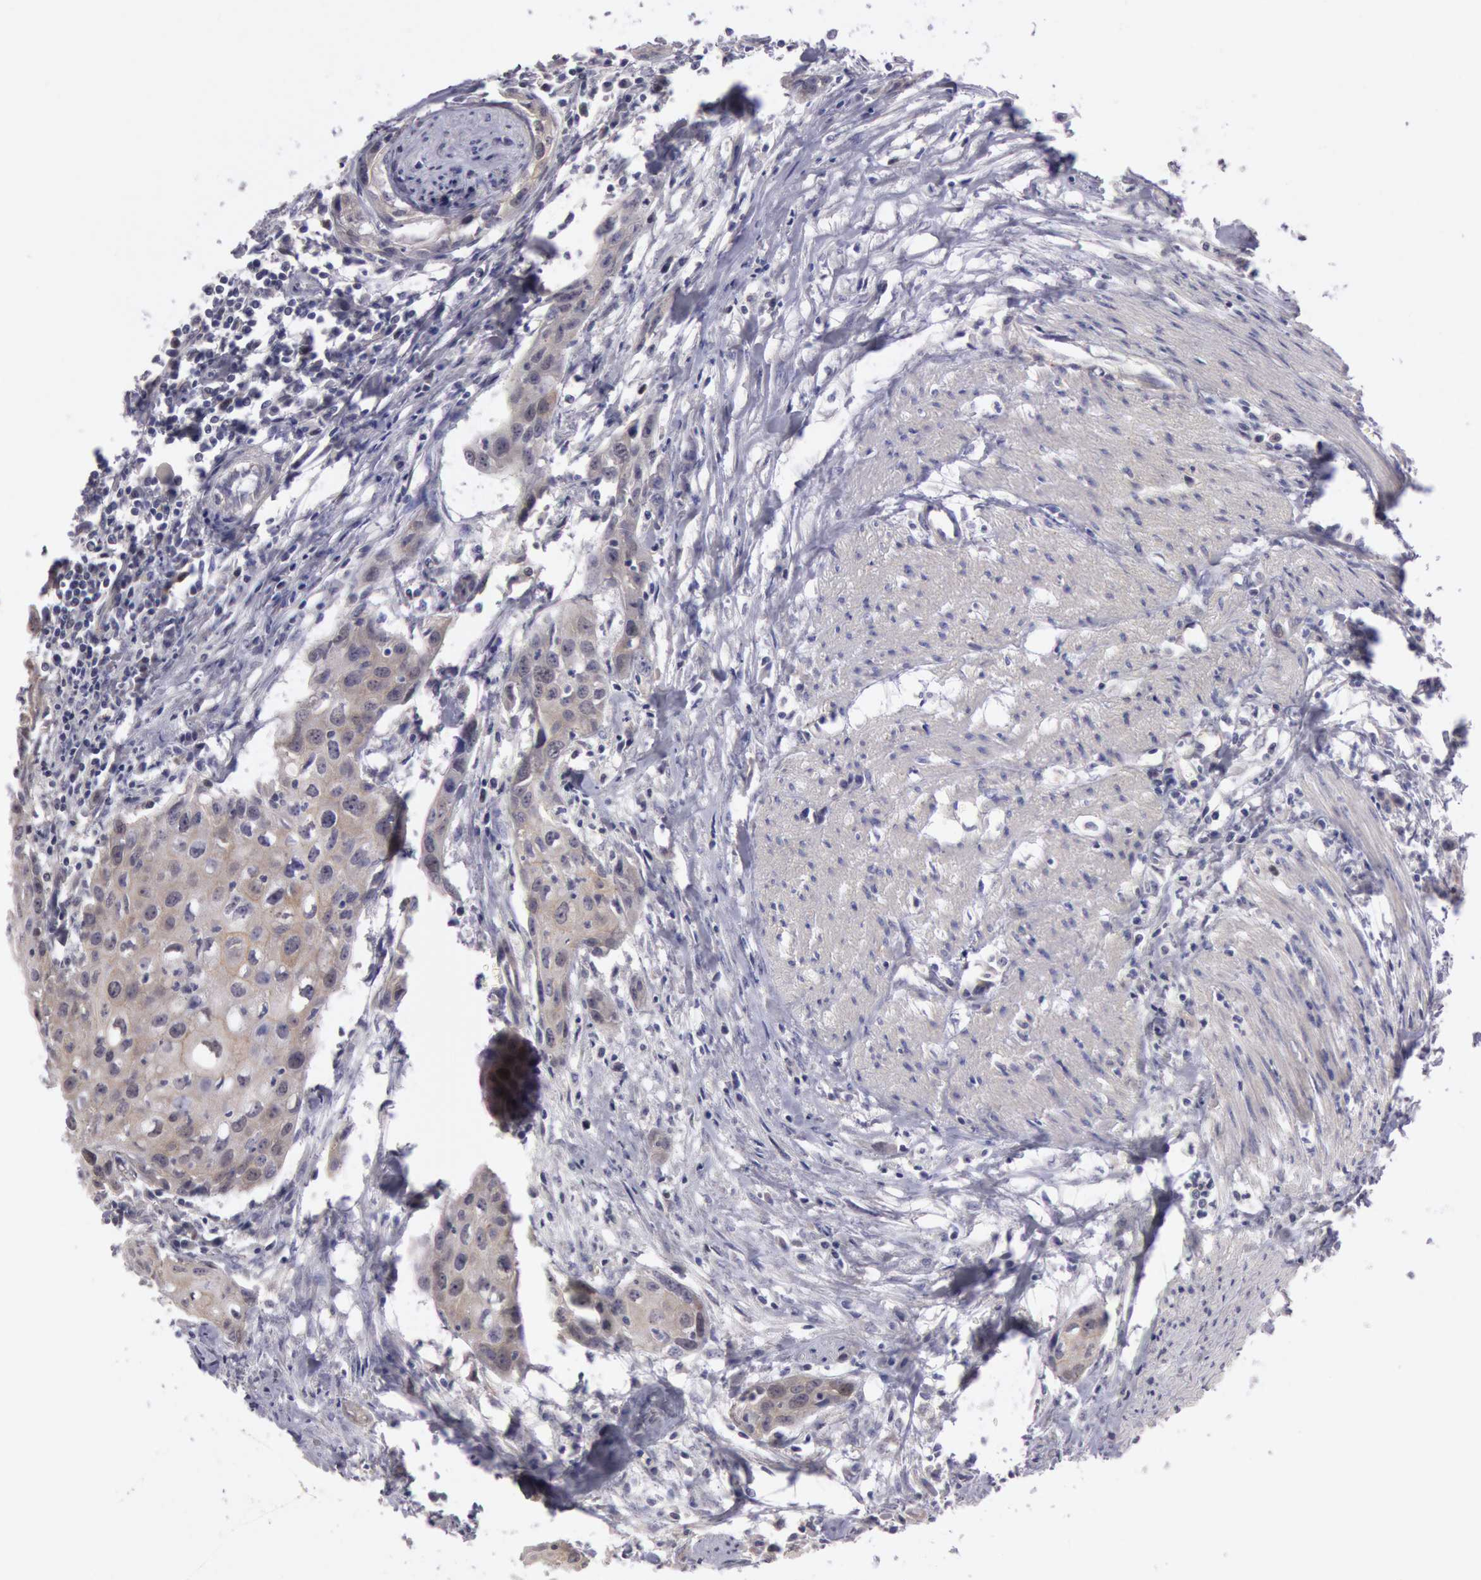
{"staining": {"intensity": "negative", "quantity": "none", "location": "none"}, "tissue": "urothelial cancer", "cell_type": "Tumor cells", "image_type": "cancer", "snomed": [{"axis": "morphology", "description": "Urothelial carcinoma, High grade"}, {"axis": "topography", "description": "Urinary bladder"}], "caption": "Tumor cells show no significant expression in urothelial cancer.", "gene": "AMOTL1", "patient": {"sex": "male", "age": 54}}